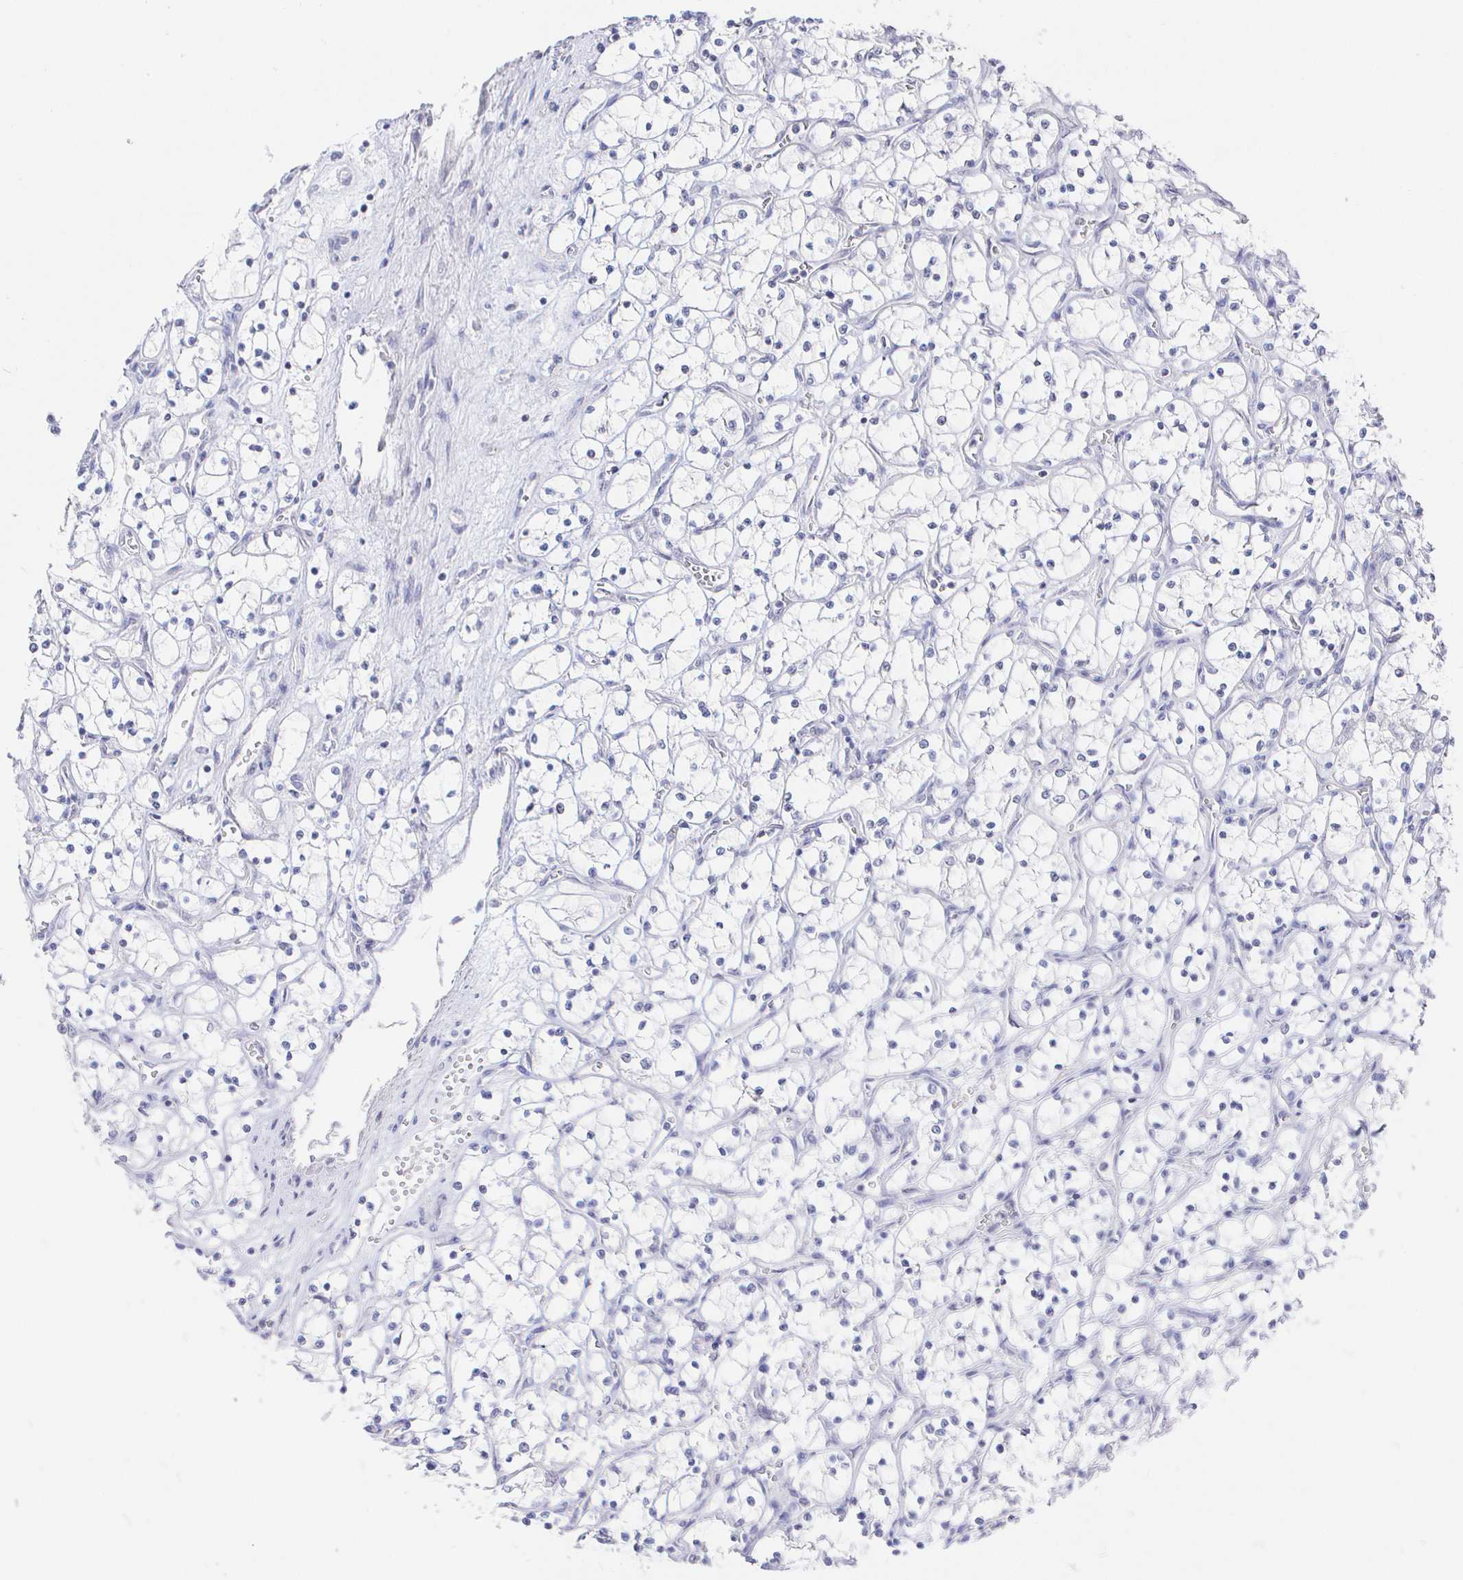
{"staining": {"intensity": "negative", "quantity": "none", "location": "none"}, "tissue": "renal cancer", "cell_type": "Tumor cells", "image_type": "cancer", "snomed": [{"axis": "morphology", "description": "Adenocarcinoma, NOS"}, {"axis": "topography", "description": "Kidney"}], "caption": "Histopathology image shows no protein staining in tumor cells of renal cancer tissue.", "gene": "LRRC23", "patient": {"sex": "female", "age": 69}}